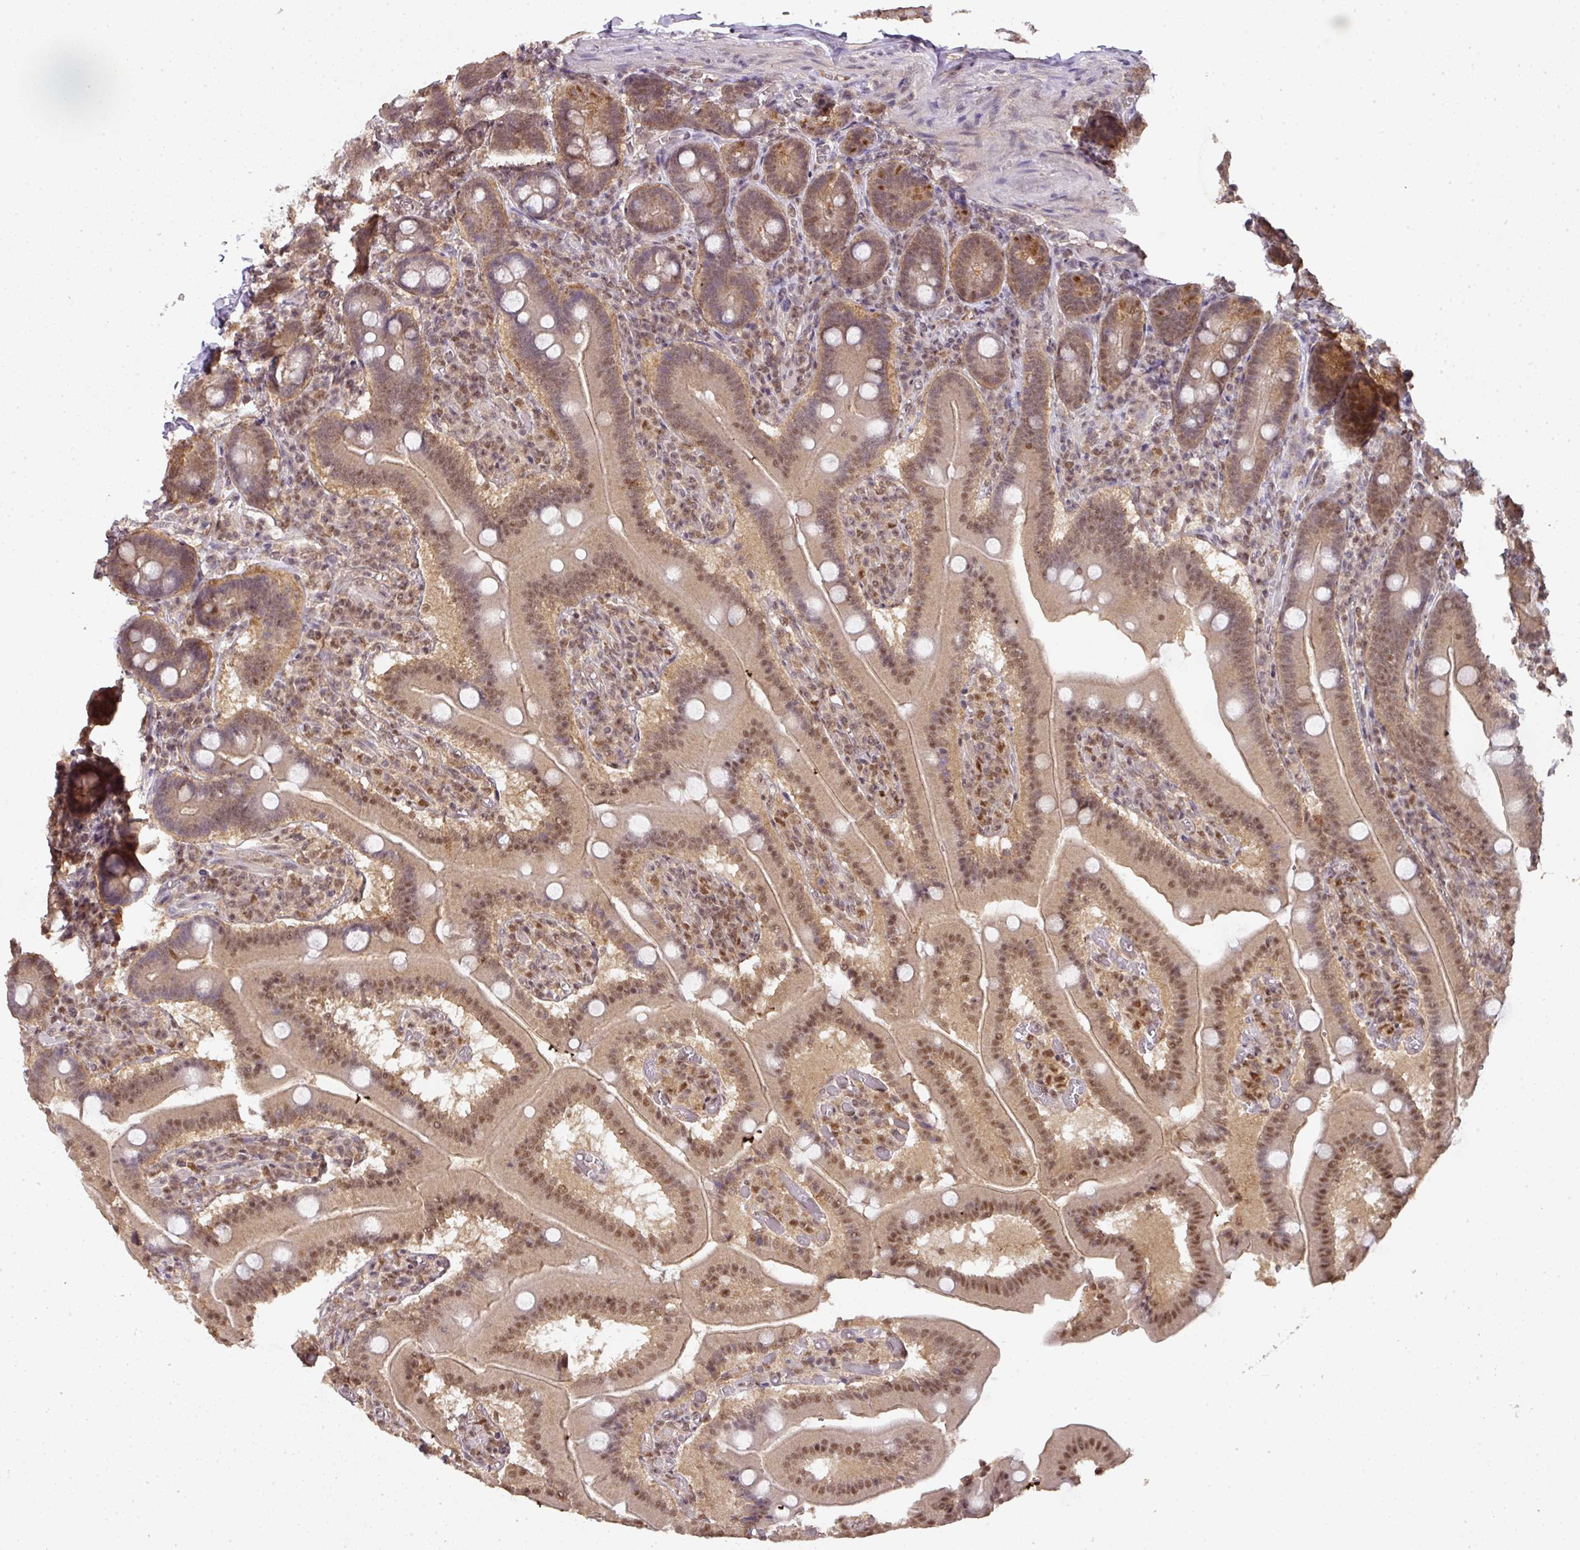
{"staining": {"intensity": "moderate", "quantity": ">75%", "location": "cytoplasmic/membranous,nuclear"}, "tissue": "duodenum", "cell_type": "Glandular cells", "image_type": "normal", "snomed": [{"axis": "morphology", "description": "Normal tissue, NOS"}, {"axis": "topography", "description": "Duodenum"}], "caption": "Duodenum stained with a protein marker demonstrates moderate staining in glandular cells.", "gene": "RANBP9", "patient": {"sex": "female", "age": 62}}